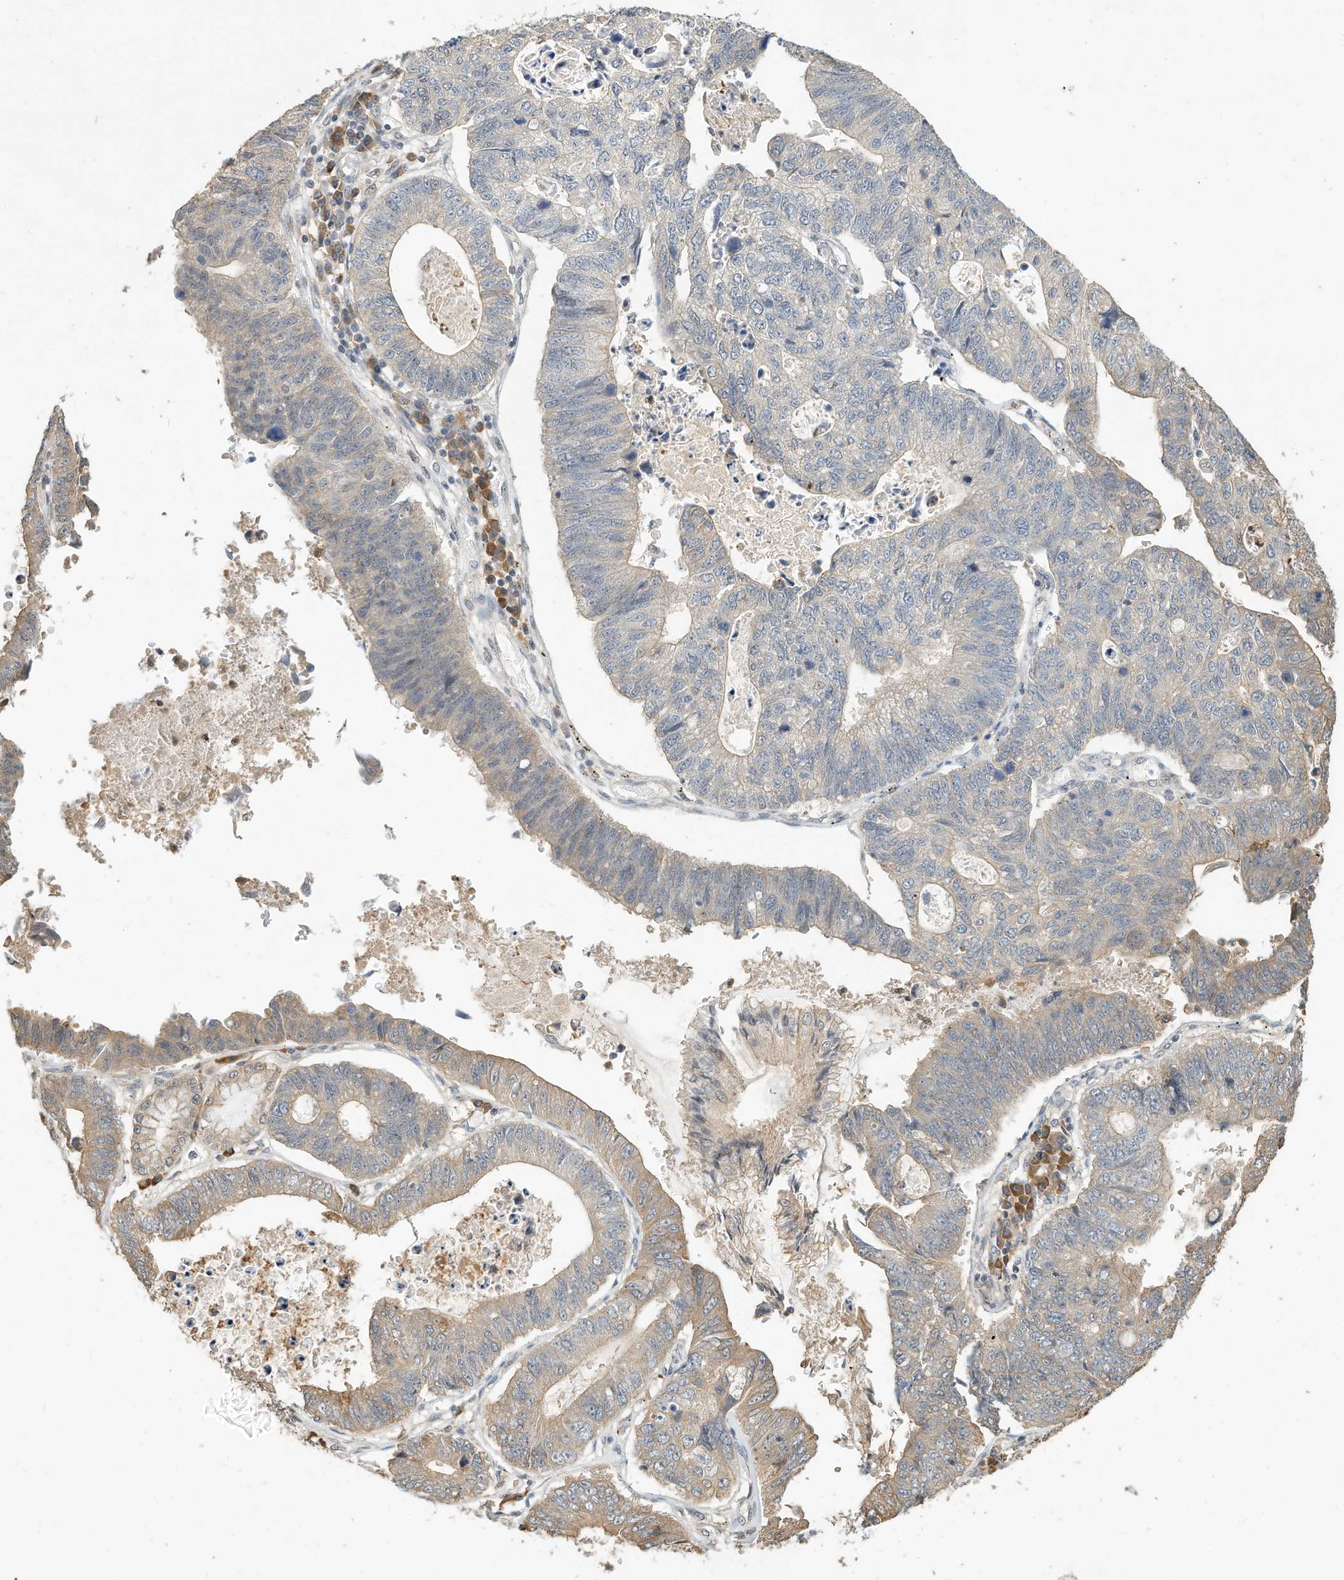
{"staining": {"intensity": "weak", "quantity": "25%-75%", "location": "cytoplasmic/membranous"}, "tissue": "stomach cancer", "cell_type": "Tumor cells", "image_type": "cancer", "snomed": [{"axis": "morphology", "description": "Adenocarcinoma, NOS"}, {"axis": "topography", "description": "Stomach"}], "caption": "This micrograph exhibits immunohistochemistry staining of adenocarcinoma (stomach), with low weak cytoplasmic/membranous positivity in approximately 25%-75% of tumor cells.", "gene": "OFD1", "patient": {"sex": "male", "age": 59}}